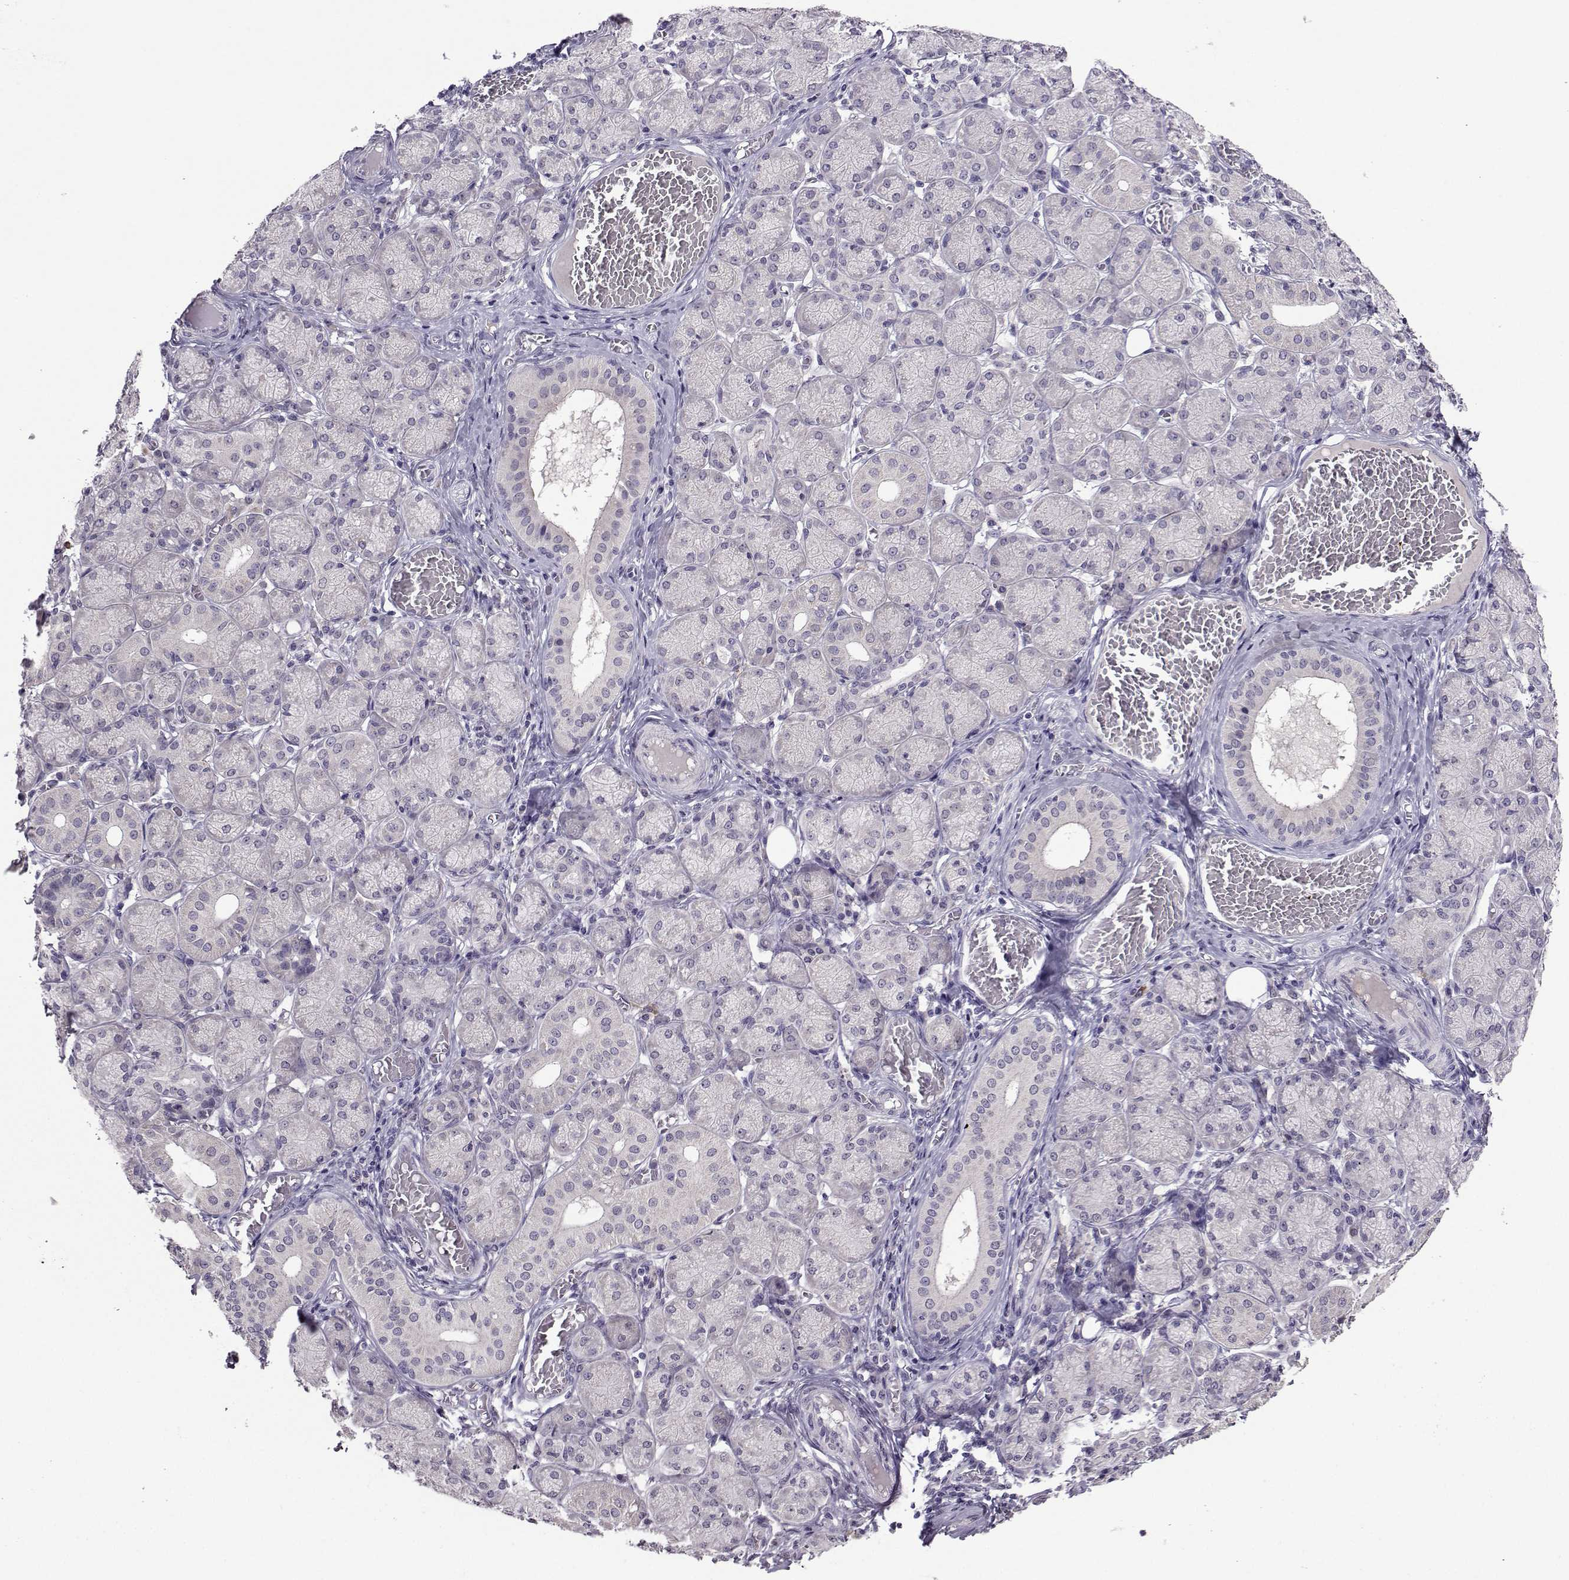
{"staining": {"intensity": "negative", "quantity": "none", "location": "none"}, "tissue": "salivary gland", "cell_type": "Glandular cells", "image_type": "normal", "snomed": [{"axis": "morphology", "description": "Normal tissue, NOS"}, {"axis": "topography", "description": "Salivary gland"}, {"axis": "topography", "description": "Peripheral nerve tissue"}], "caption": "Glandular cells are negative for brown protein staining in benign salivary gland. Nuclei are stained in blue.", "gene": "DDX20", "patient": {"sex": "female", "age": 24}}